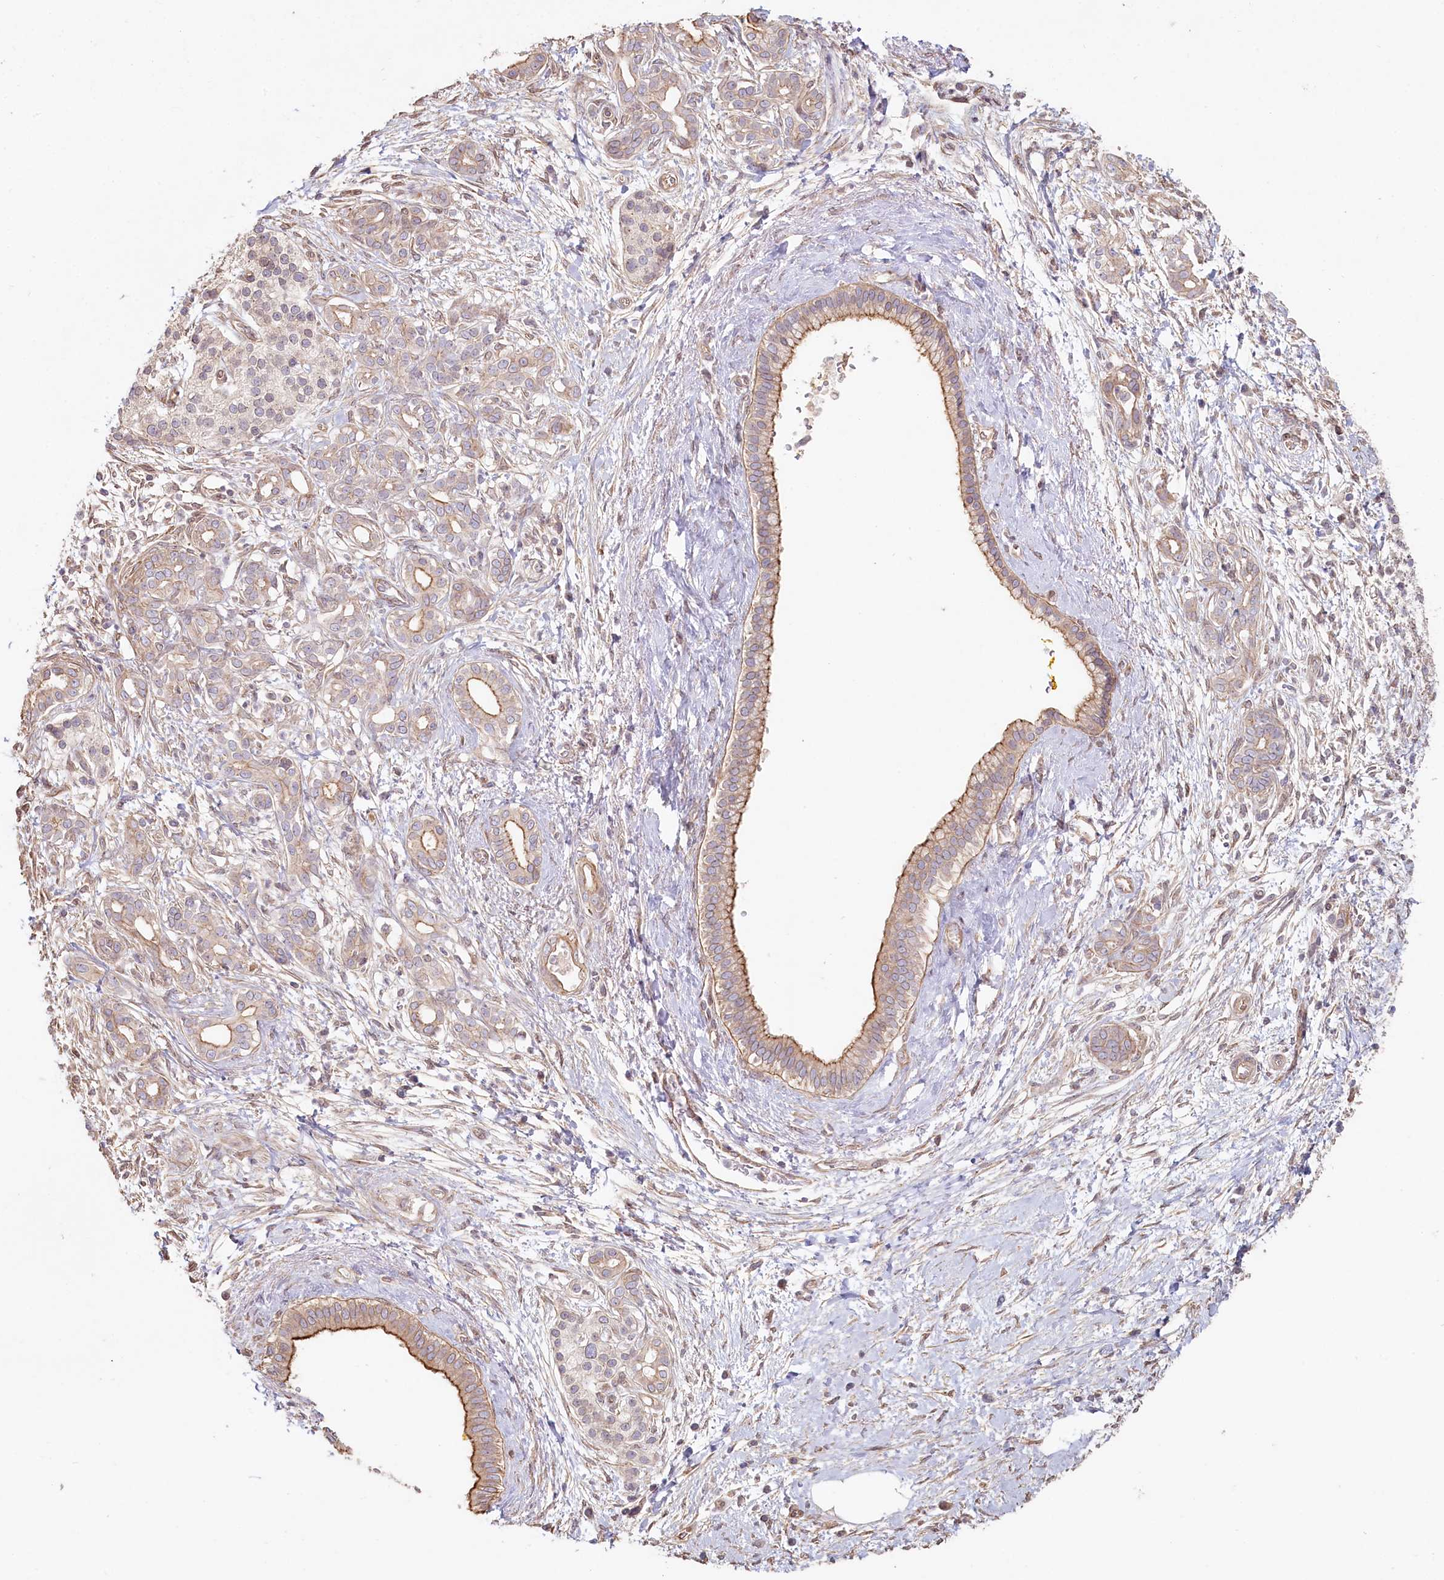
{"staining": {"intensity": "moderate", "quantity": ">75%", "location": "cytoplasmic/membranous"}, "tissue": "pancreatic cancer", "cell_type": "Tumor cells", "image_type": "cancer", "snomed": [{"axis": "morphology", "description": "Adenocarcinoma, NOS"}, {"axis": "topography", "description": "Pancreas"}], "caption": "A brown stain shows moderate cytoplasmic/membranous staining of a protein in human adenocarcinoma (pancreatic) tumor cells.", "gene": "TCHP", "patient": {"sex": "male", "age": 58}}